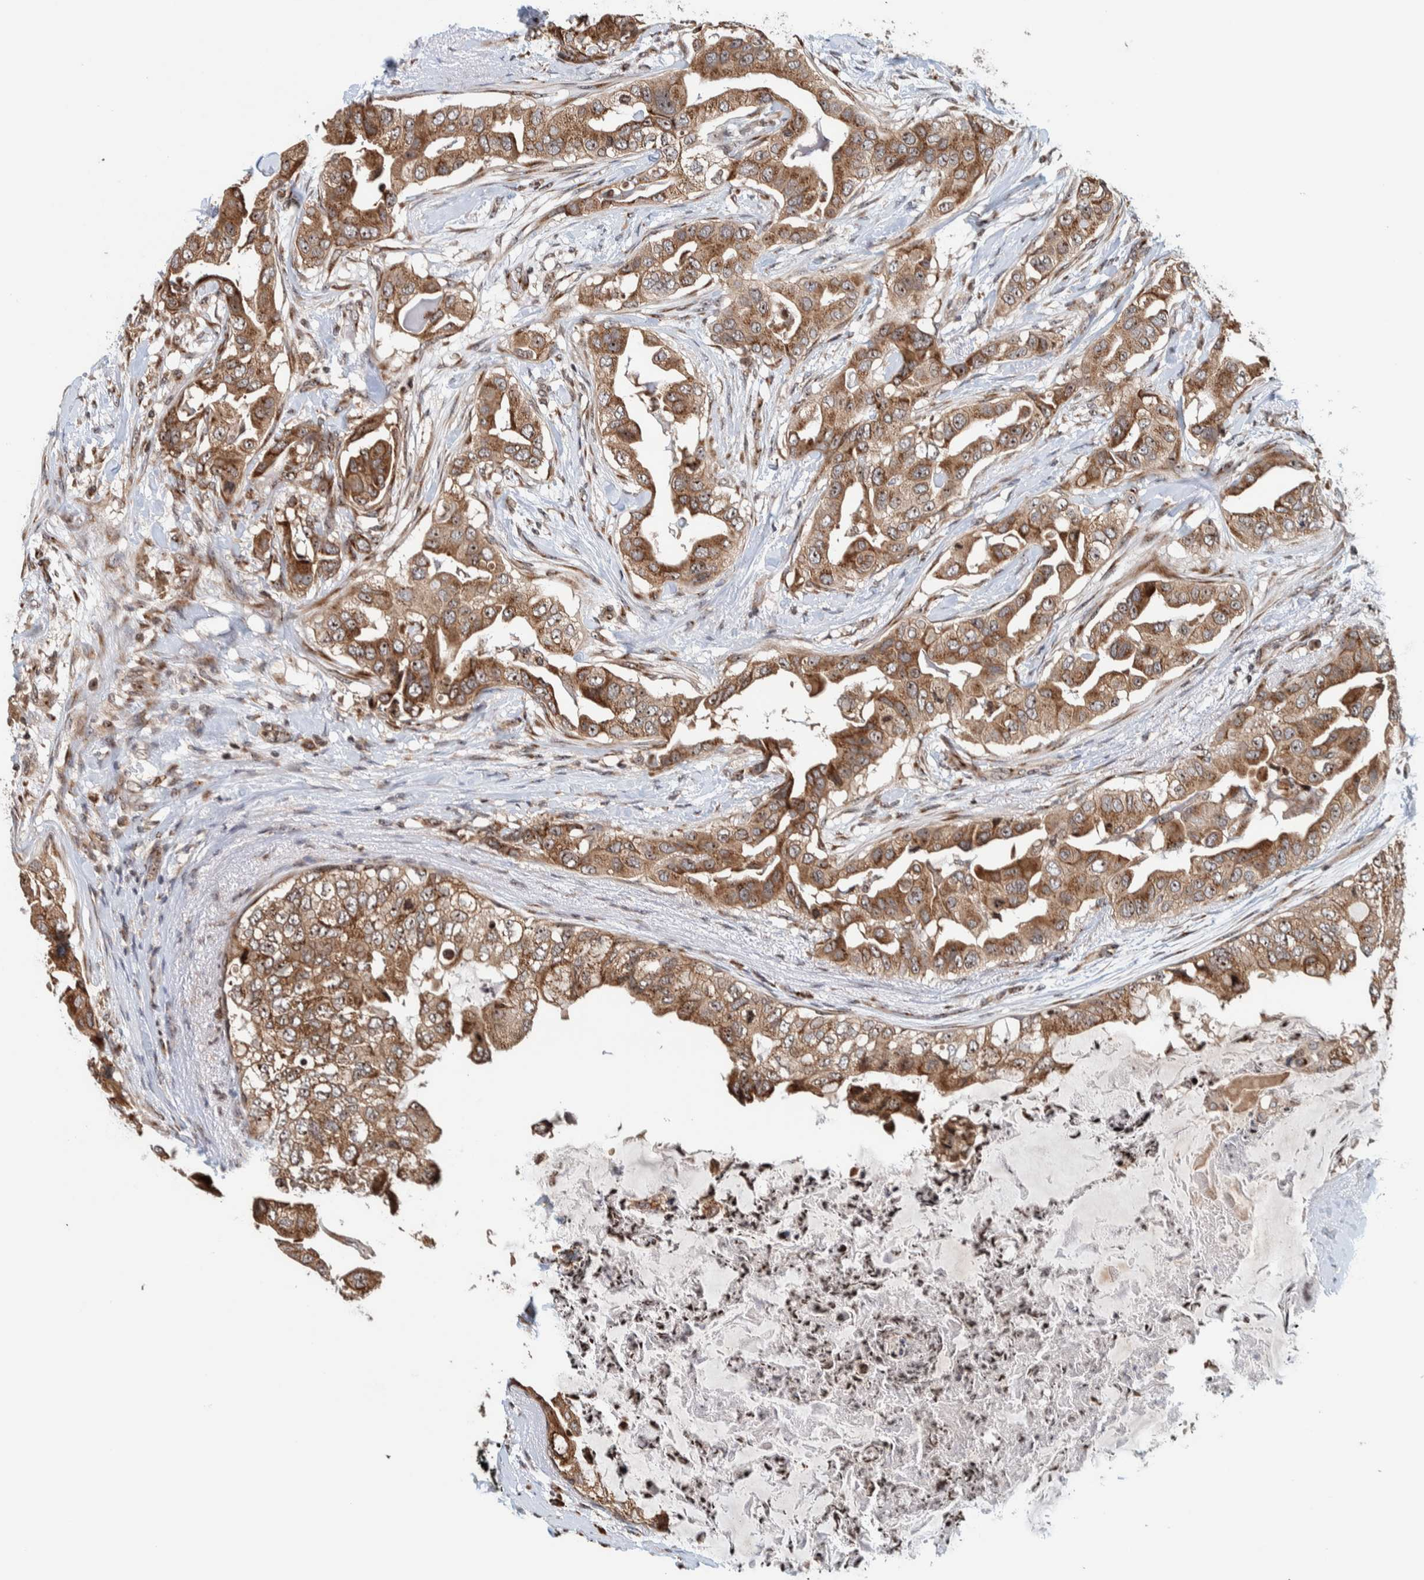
{"staining": {"intensity": "moderate", "quantity": ">75%", "location": "cytoplasmic/membranous"}, "tissue": "breast cancer", "cell_type": "Tumor cells", "image_type": "cancer", "snomed": [{"axis": "morphology", "description": "Duct carcinoma"}, {"axis": "topography", "description": "Breast"}], "caption": "A histopathology image of breast cancer (intraductal carcinoma) stained for a protein demonstrates moderate cytoplasmic/membranous brown staining in tumor cells. Immunohistochemistry stains the protein of interest in brown and the nuclei are stained blue.", "gene": "CCDC182", "patient": {"sex": "female", "age": 40}}